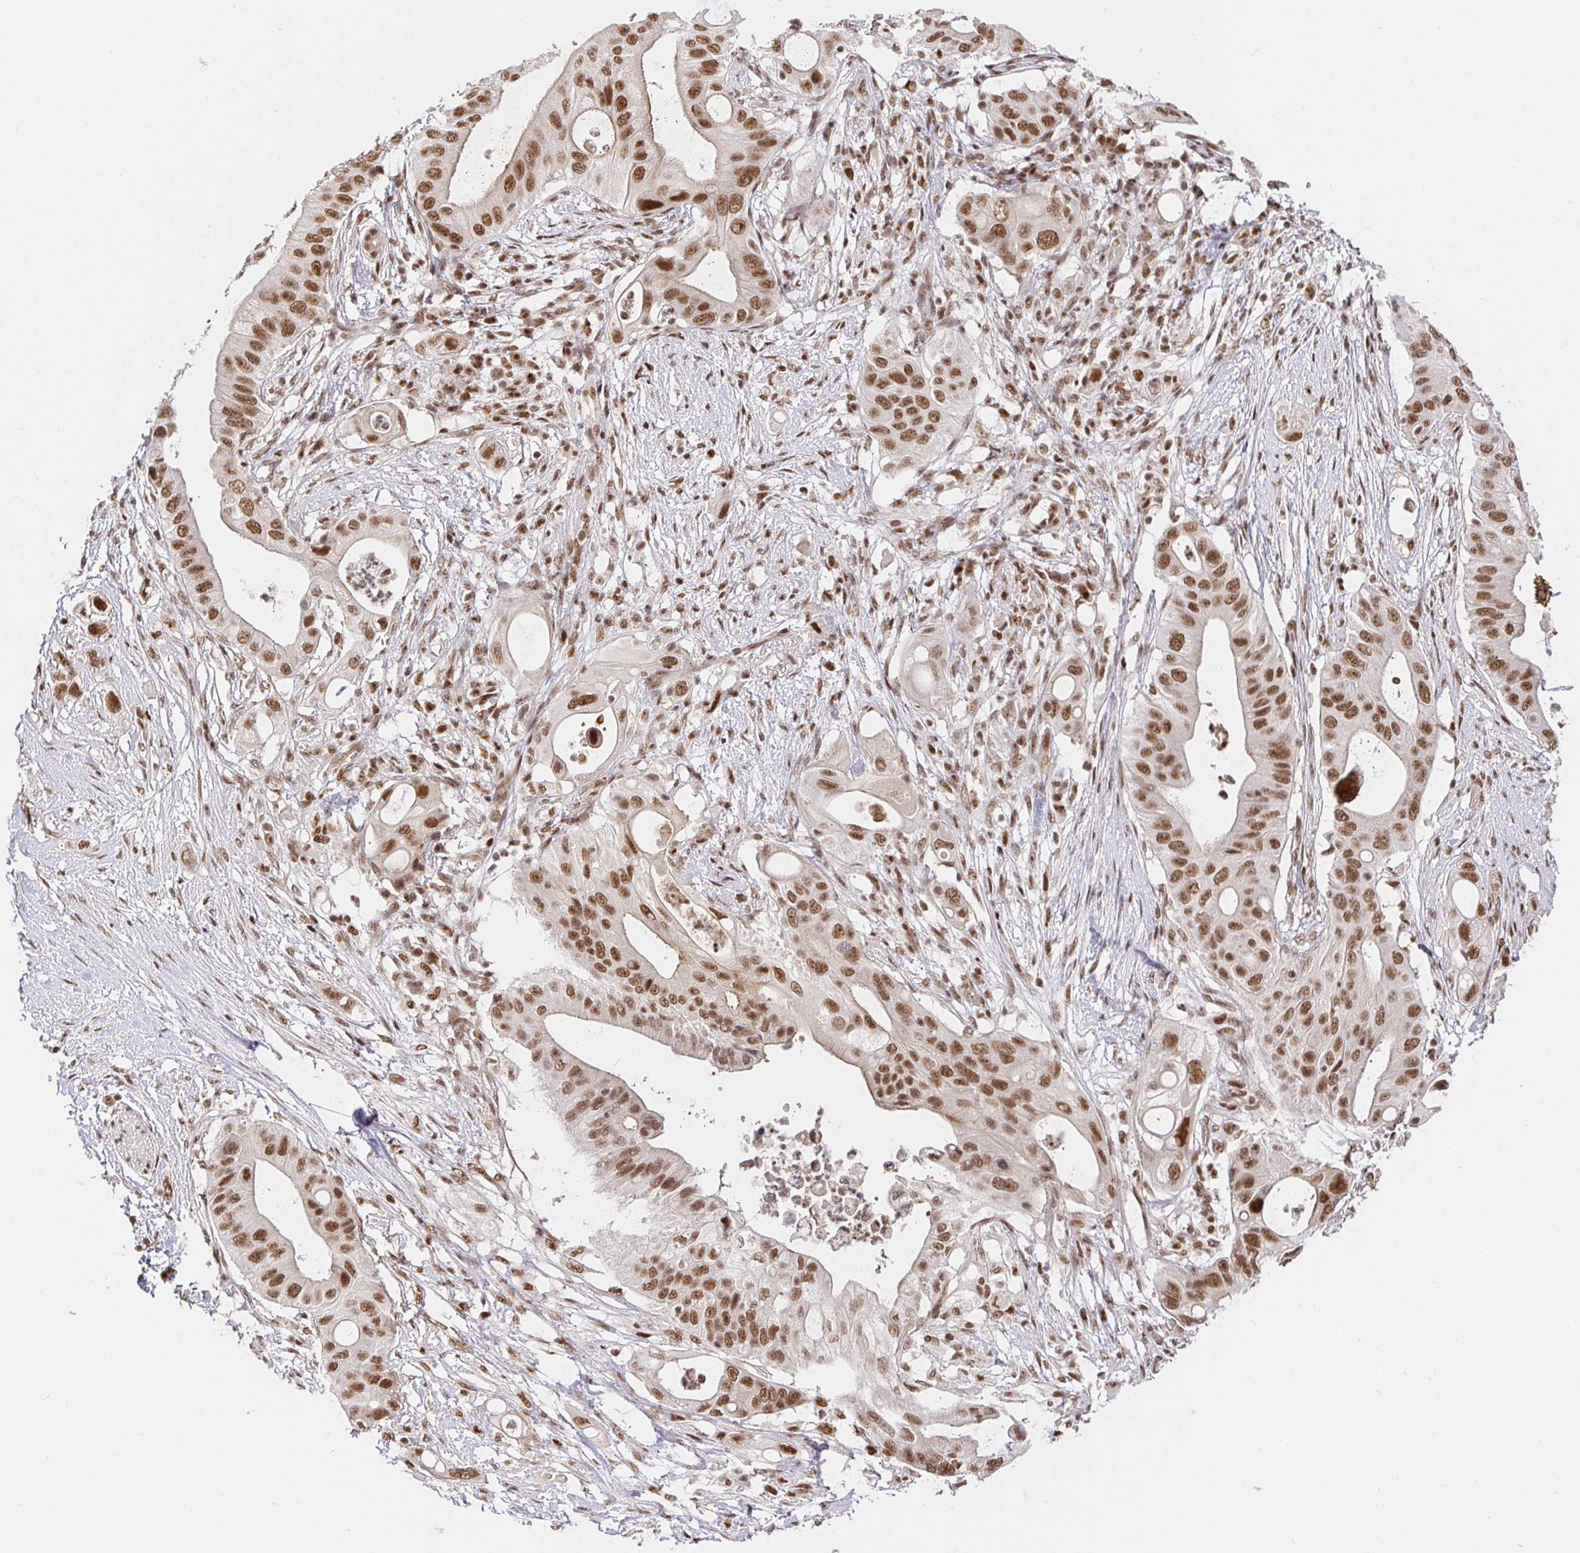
{"staining": {"intensity": "moderate", "quantity": ">75%", "location": "nuclear"}, "tissue": "pancreatic cancer", "cell_type": "Tumor cells", "image_type": "cancer", "snomed": [{"axis": "morphology", "description": "Adenocarcinoma, NOS"}, {"axis": "topography", "description": "Pancreas"}], "caption": "Adenocarcinoma (pancreatic) stained with a protein marker displays moderate staining in tumor cells.", "gene": "USF1", "patient": {"sex": "female", "age": 72}}